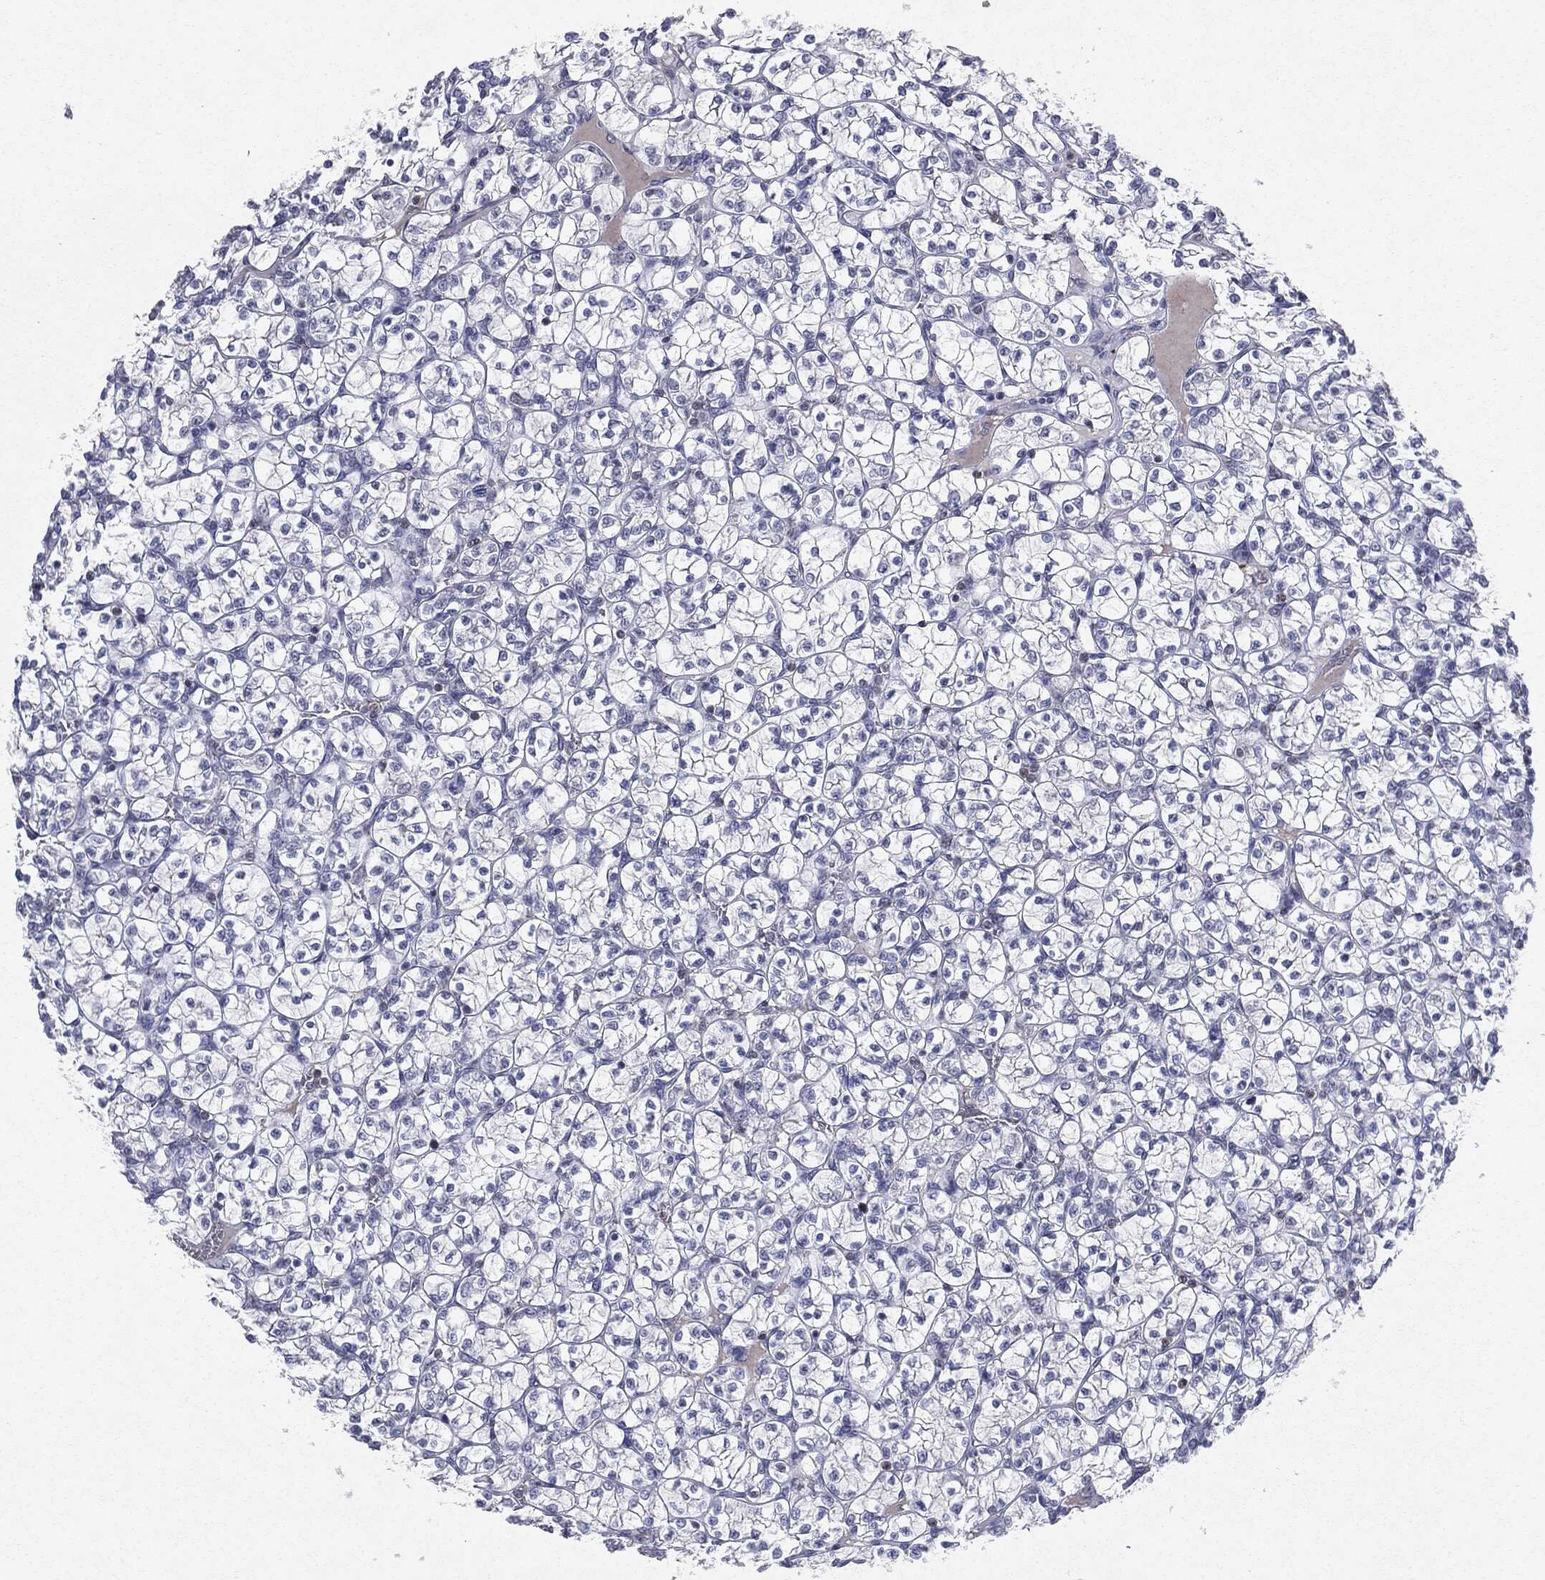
{"staining": {"intensity": "negative", "quantity": "none", "location": "none"}, "tissue": "renal cancer", "cell_type": "Tumor cells", "image_type": "cancer", "snomed": [{"axis": "morphology", "description": "Adenocarcinoma, NOS"}, {"axis": "topography", "description": "Kidney"}], "caption": "IHC photomicrograph of neoplastic tissue: renal cancer stained with DAB demonstrates no significant protein staining in tumor cells.", "gene": "KIF2C", "patient": {"sex": "female", "age": 89}}